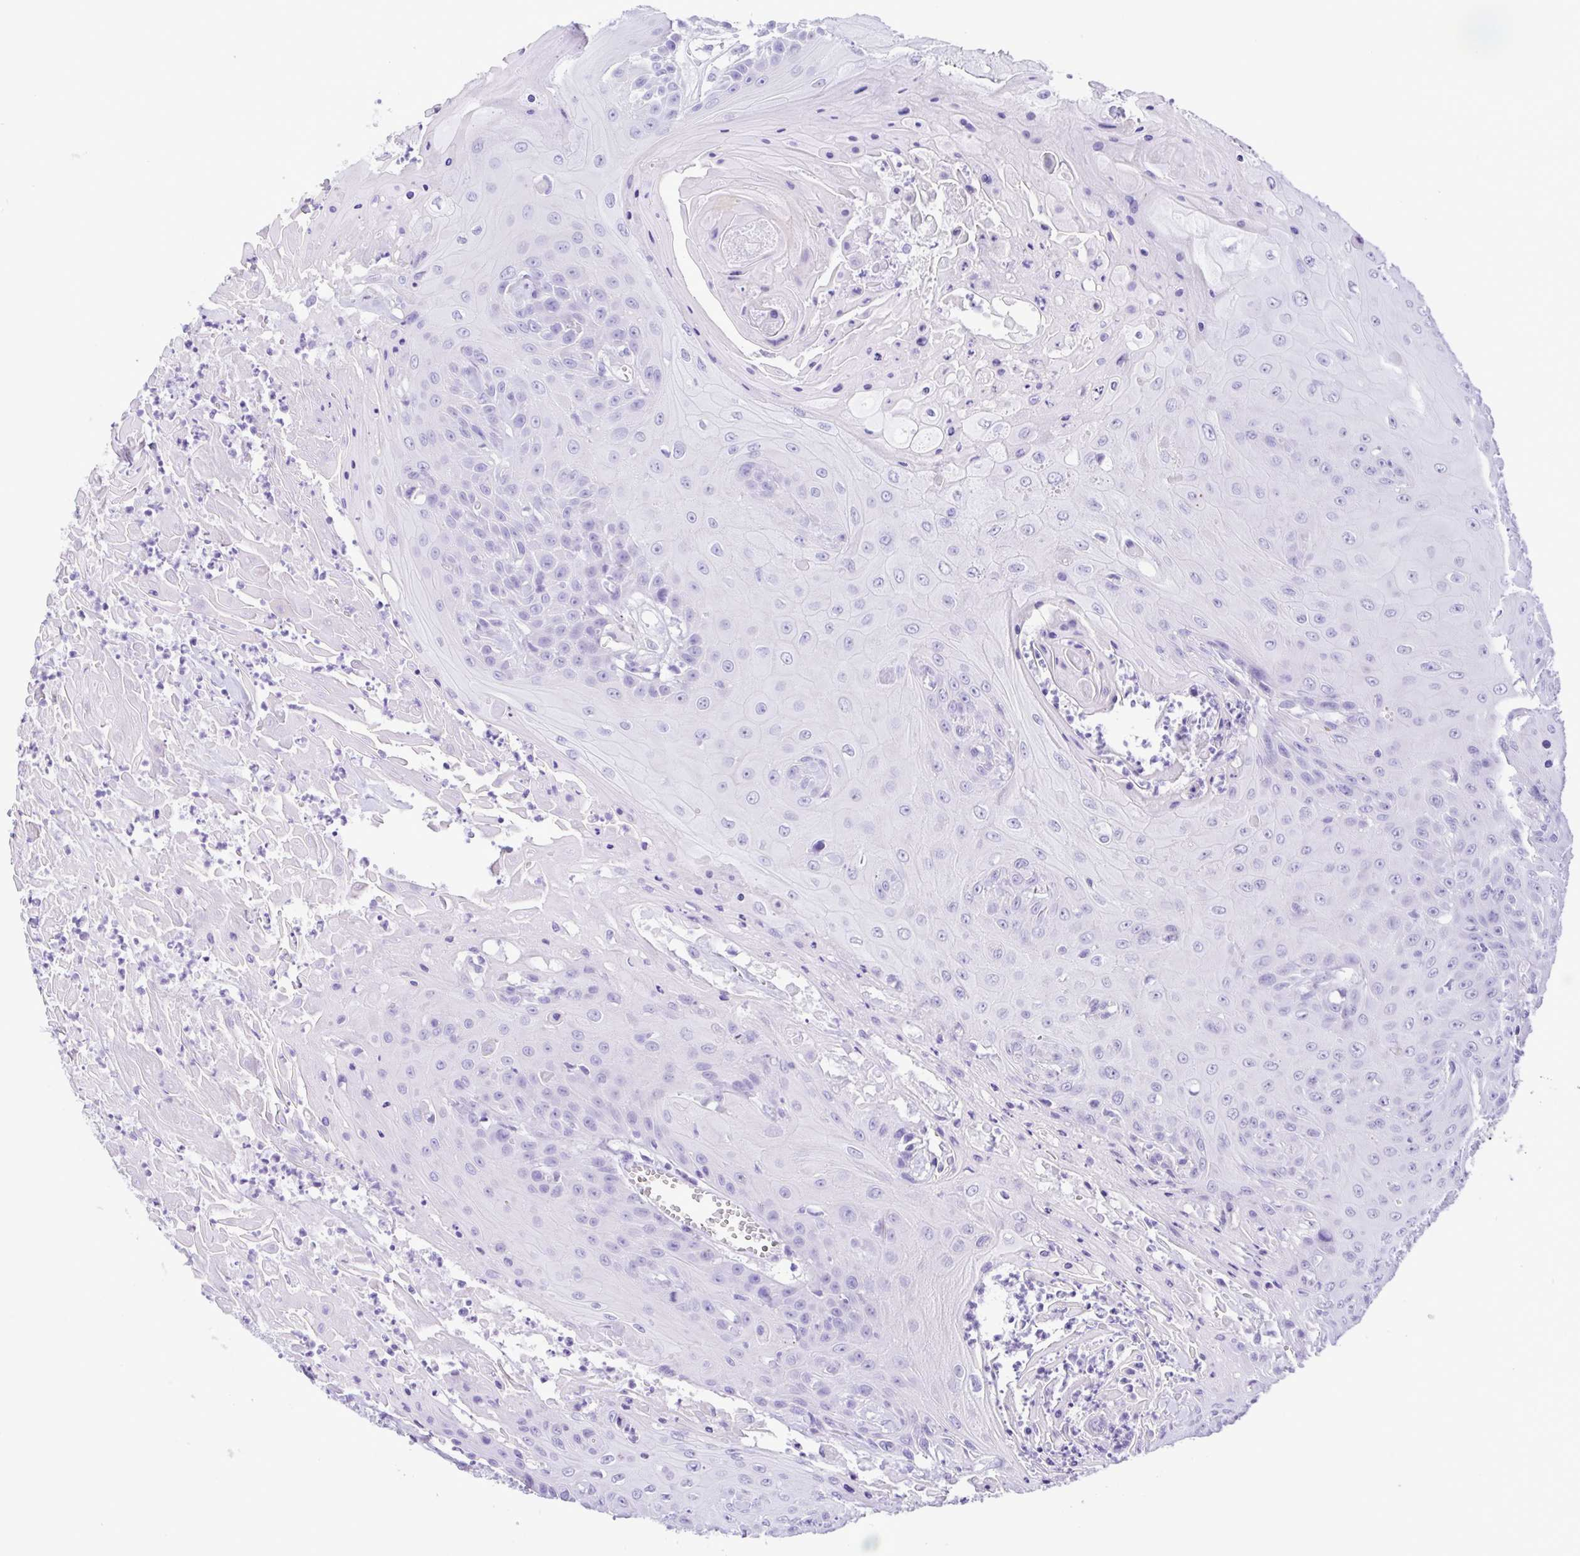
{"staining": {"intensity": "negative", "quantity": "none", "location": "none"}, "tissue": "head and neck cancer", "cell_type": "Tumor cells", "image_type": "cancer", "snomed": [{"axis": "morphology", "description": "Squamous cell carcinoma, NOS"}, {"axis": "topography", "description": "Skin"}, {"axis": "topography", "description": "Head-Neck"}], "caption": "Tumor cells show no significant protein positivity in head and neck cancer. (Immunohistochemistry (ihc), brightfield microscopy, high magnification).", "gene": "OVGP1", "patient": {"sex": "male", "age": 80}}